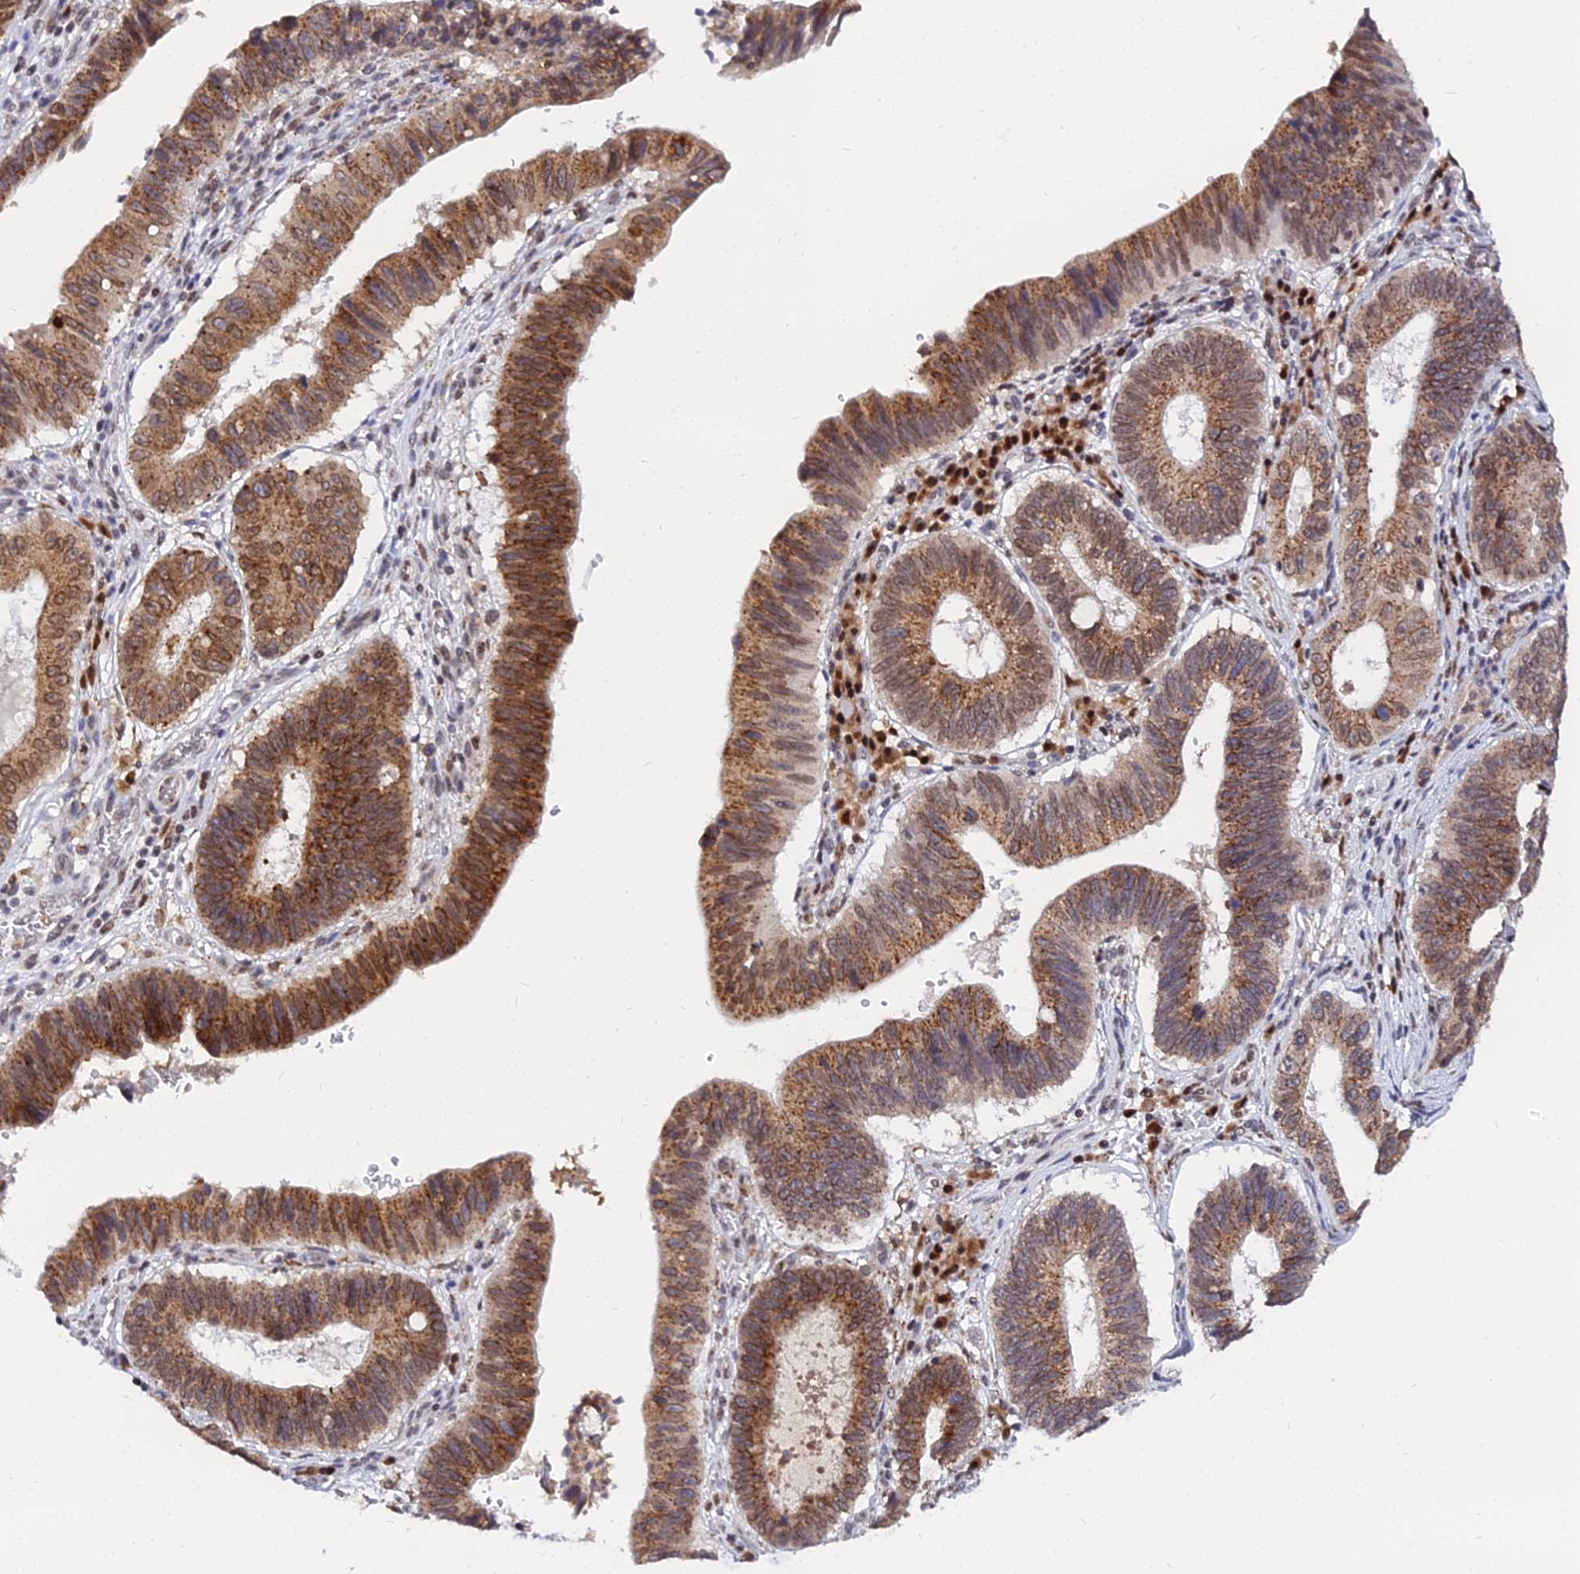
{"staining": {"intensity": "strong", "quantity": ">75%", "location": "cytoplasmic/membranous"}, "tissue": "stomach cancer", "cell_type": "Tumor cells", "image_type": "cancer", "snomed": [{"axis": "morphology", "description": "Adenocarcinoma, NOS"}, {"axis": "topography", "description": "Stomach"}], "caption": "There is high levels of strong cytoplasmic/membranous positivity in tumor cells of stomach cancer, as demonstrated by immunohistochemical staining (brown color).", "gene": "RNF121", "patient": {"sex": "male", "age": 59}}